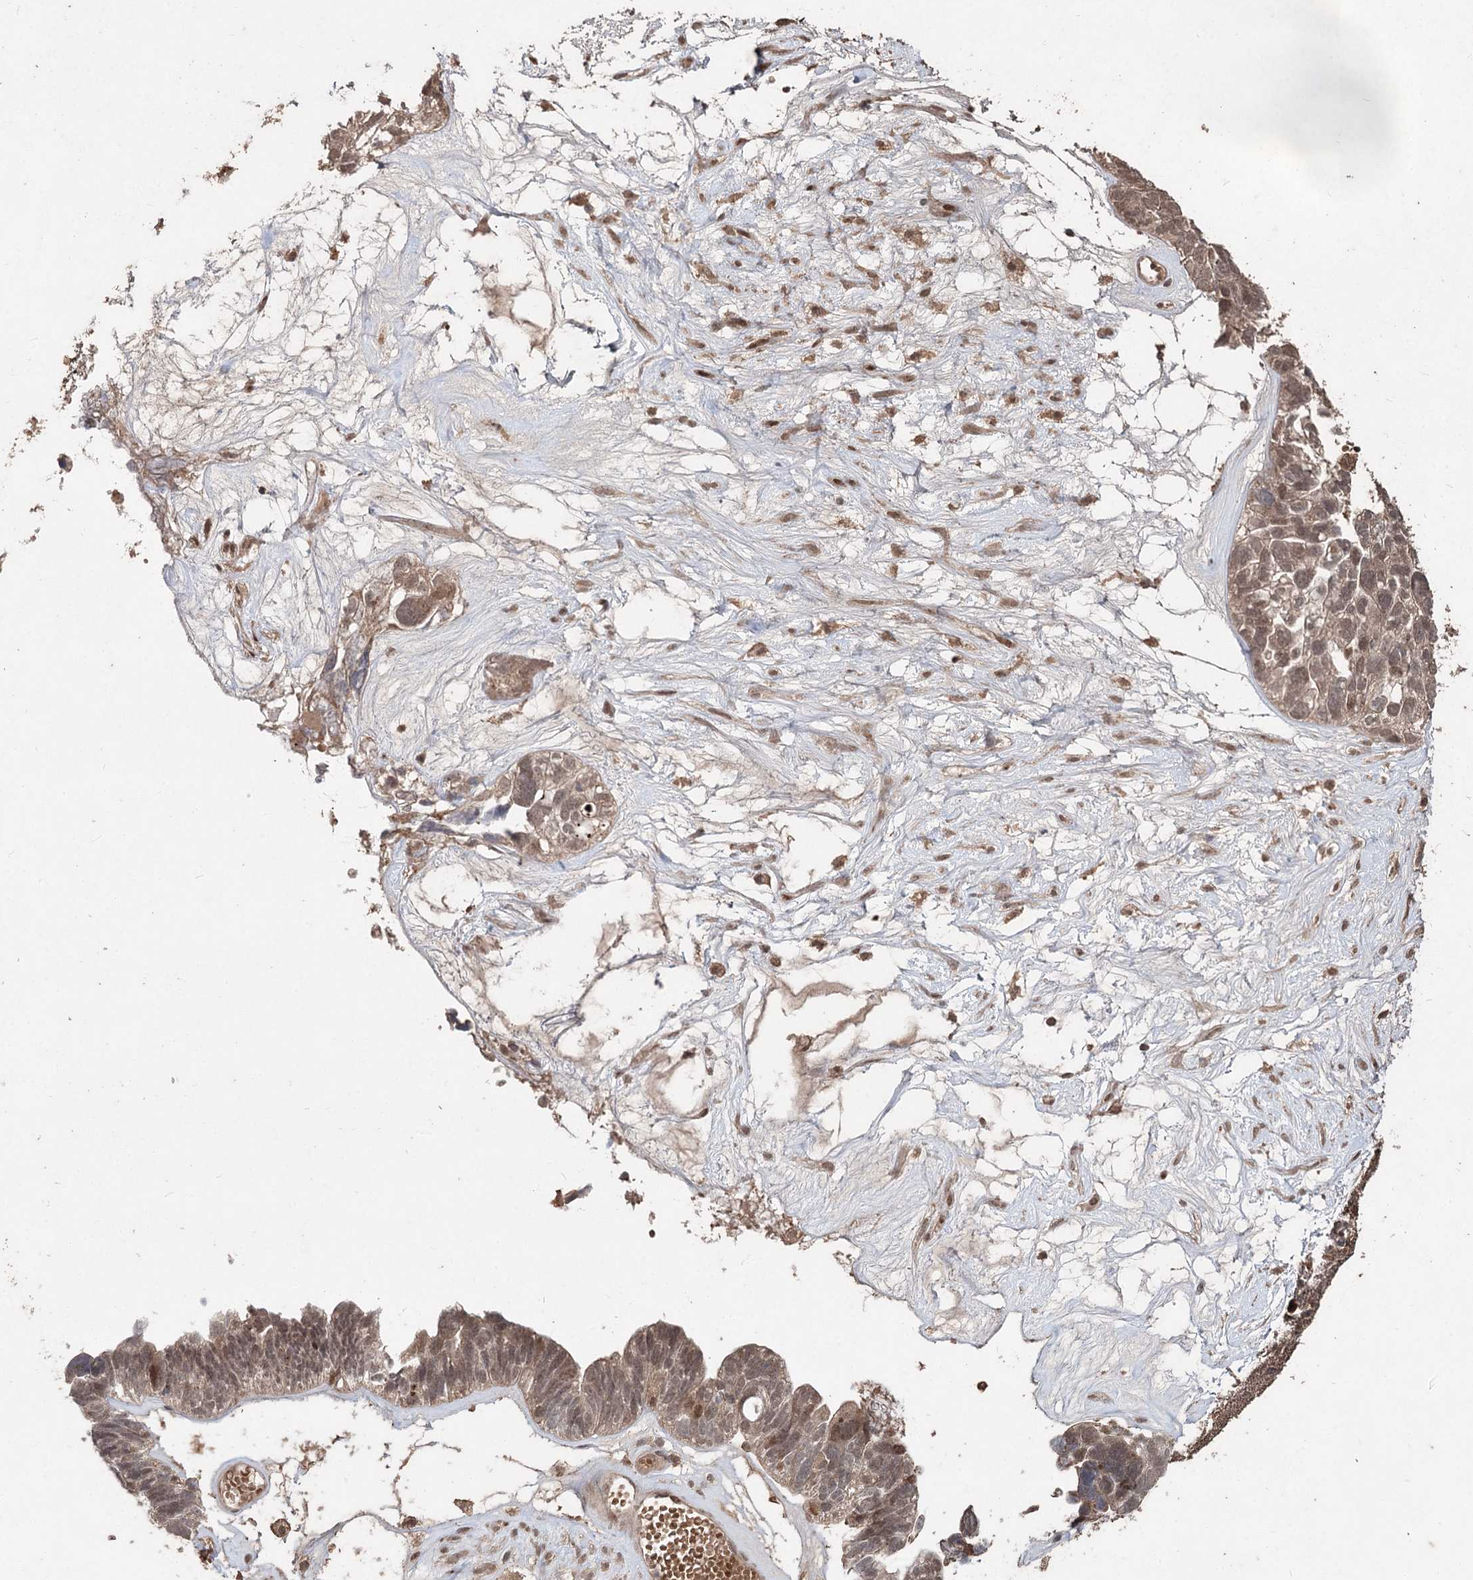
{"staining": {"intensity": "weak", "quantity": ">75%", "location": "cytoplasmic/membranous,nuclear"}, "tissue": "ovarian cancer", "cell_type": "Tumor cells", "image_type": "cancer", "snomed": [{"axis": "morphology", "description": "Cystadenocarcinoma, serous, NOS"}, {"axis": "topography", "description": "Ovary"}], "caption": "About >75% of tumor cells in serous cystadenocarcinoma (ovarian) display weak cytoplasmic/membranous and nuclear protein positivity as visualized by brown immunohistochemical staining.", "gene": "FBXO7", "patient": {"sex": "female", "age": 79}}